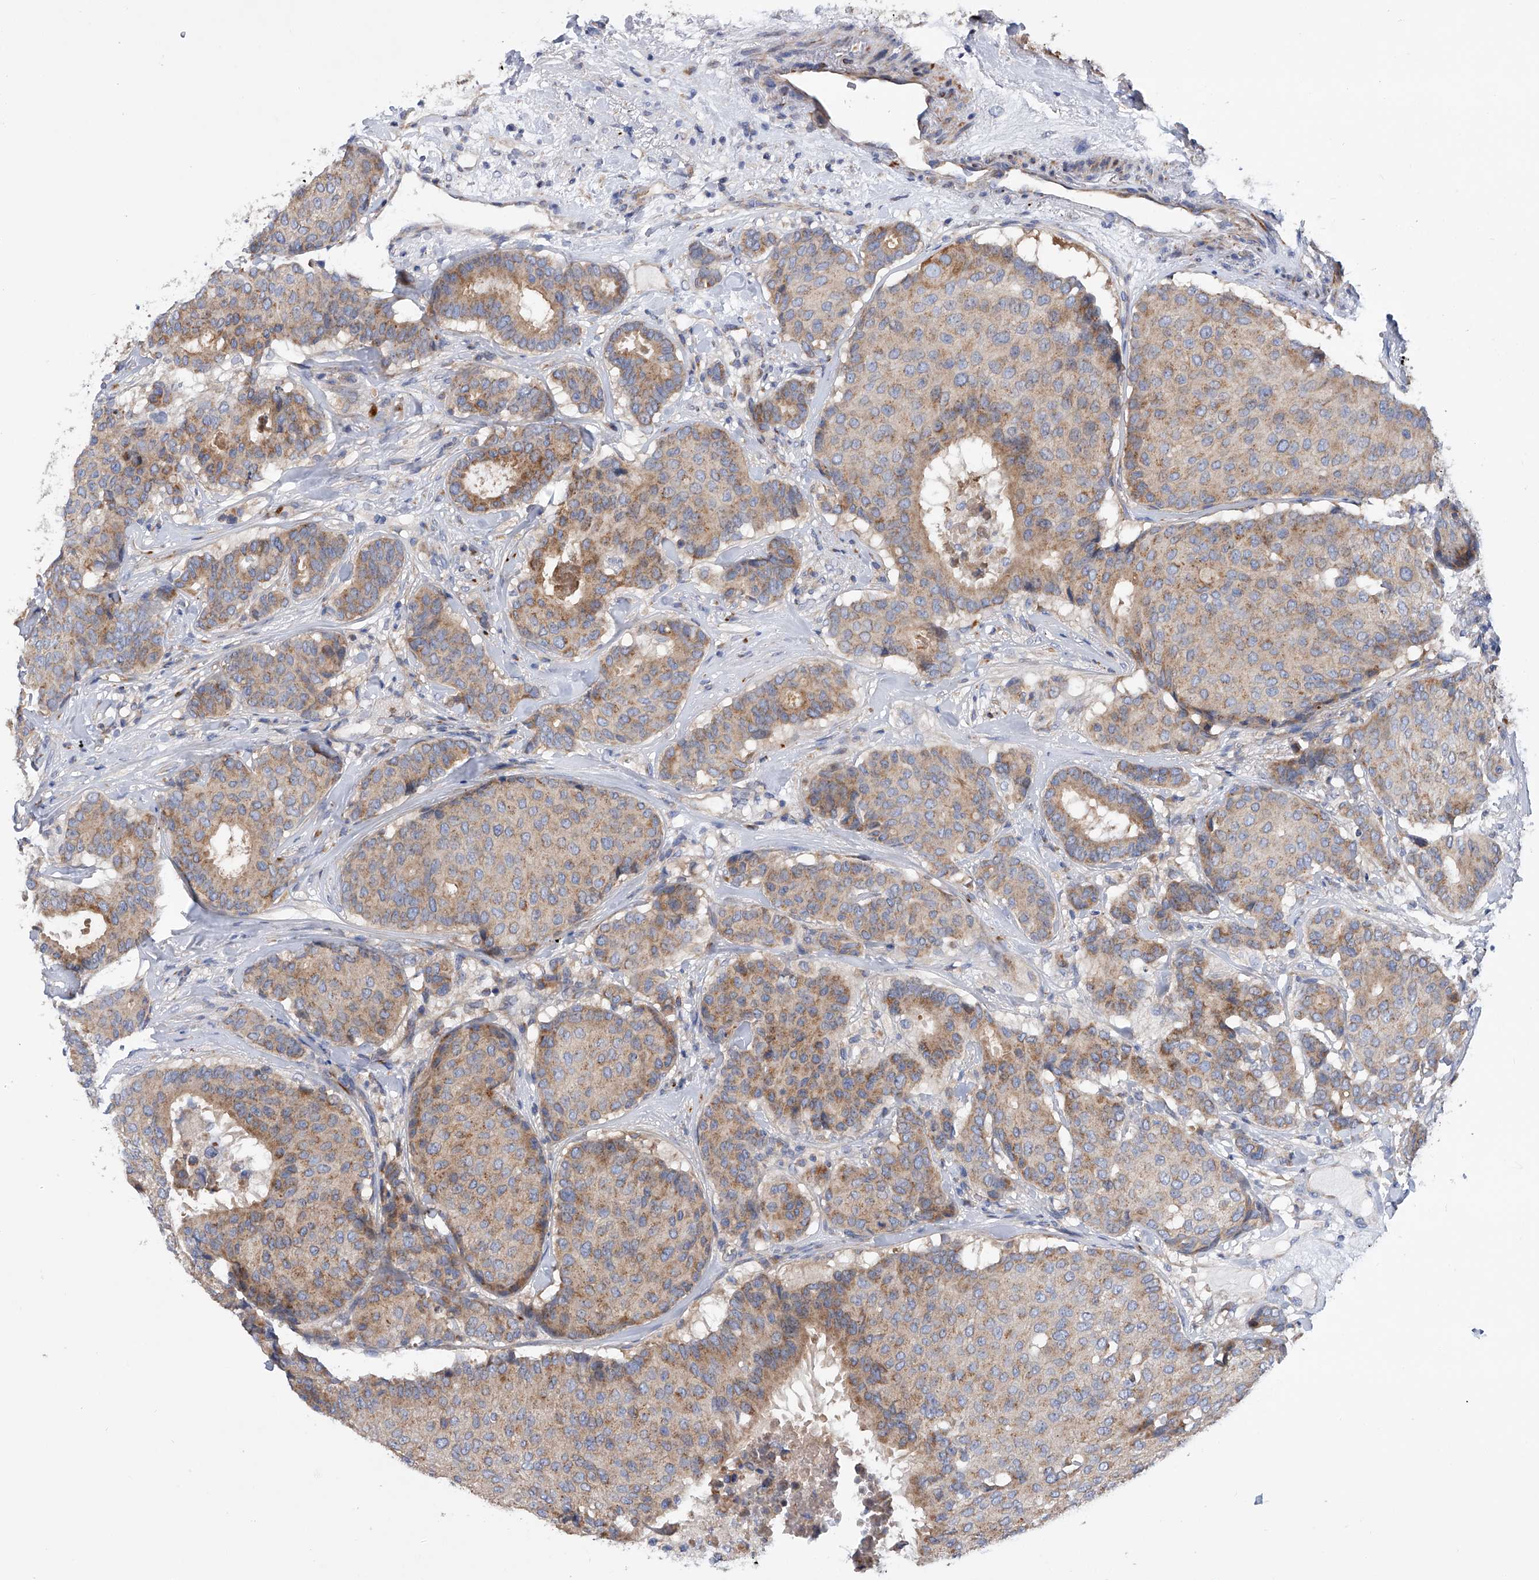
{"staining": {"intensity": "moderate", "quantity": ">75%", "location": "cytoplasmic/membranous"}, "tissue": "breast cancer", "cell_type": "Tumor cells", "image_type": "cancer", "snomed": [{"axis": "morphology", "description": "Duct carcinoma"}, {"axis": "topography", "description": "Breast"}], "caption": "A brown stain labels moderate cytoplasmic/membranous staining of a protein in intraductal carcinoma (breast) tumor cells.", "gene": "MLYCD", "patient": {"sex": "female", "age": 75}}